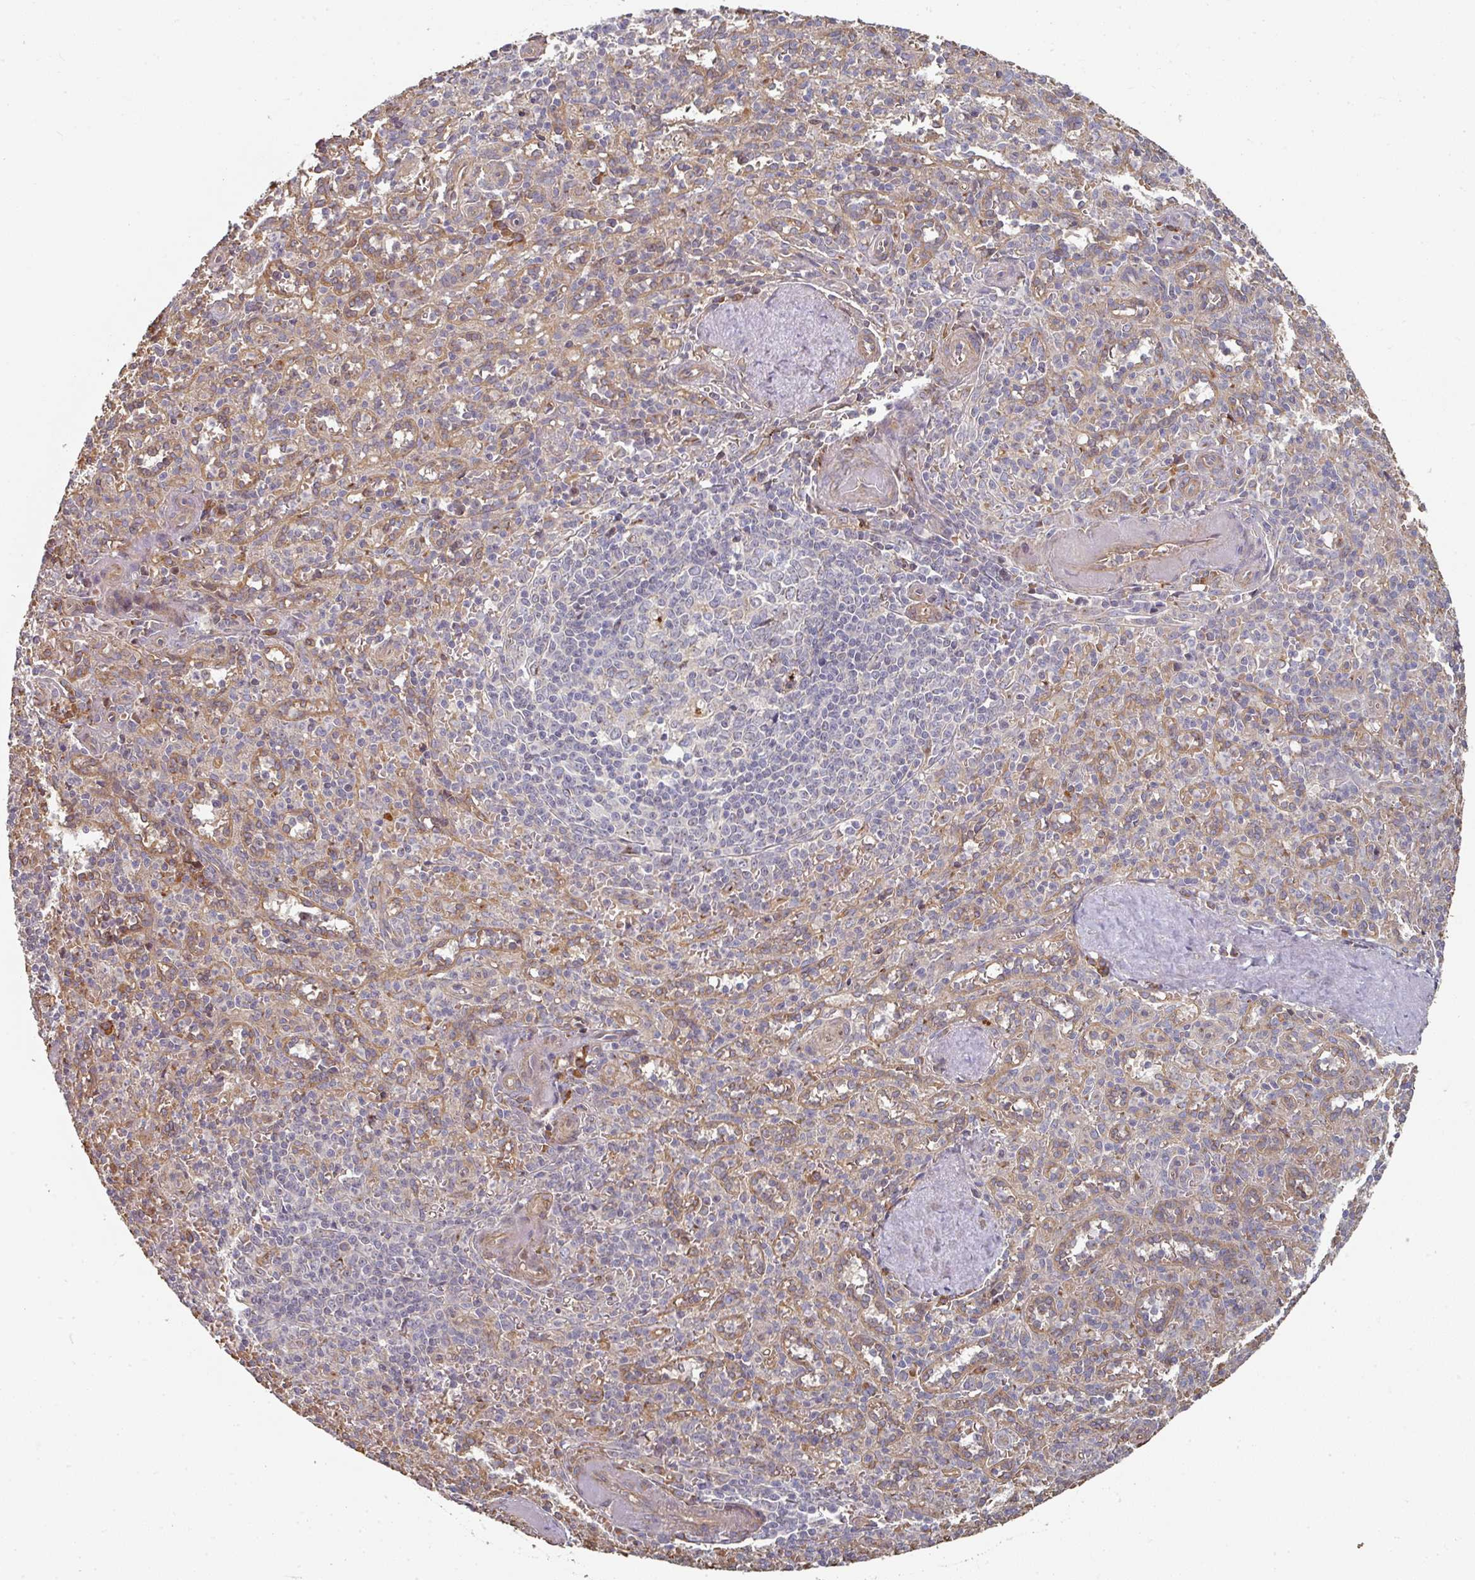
{"staining": {"intensity": "weak", "quantity": "<25%", "location": "cytoplasmic/membranous"}, "tissue": "spleen", "cell_type": "Cells in red pulp", "image_type": "normal", "snomed": [{"axis": "morphology", "description": "Normal tissue, NOS"}, {"axis": "topography", "description": "Spleen"}], "caption": "The IHC histopathology image has no significant staining in cells in red pulp of spleen.", "gene": "EDEM2", "patient": {"sex": "female", "age": 70}}